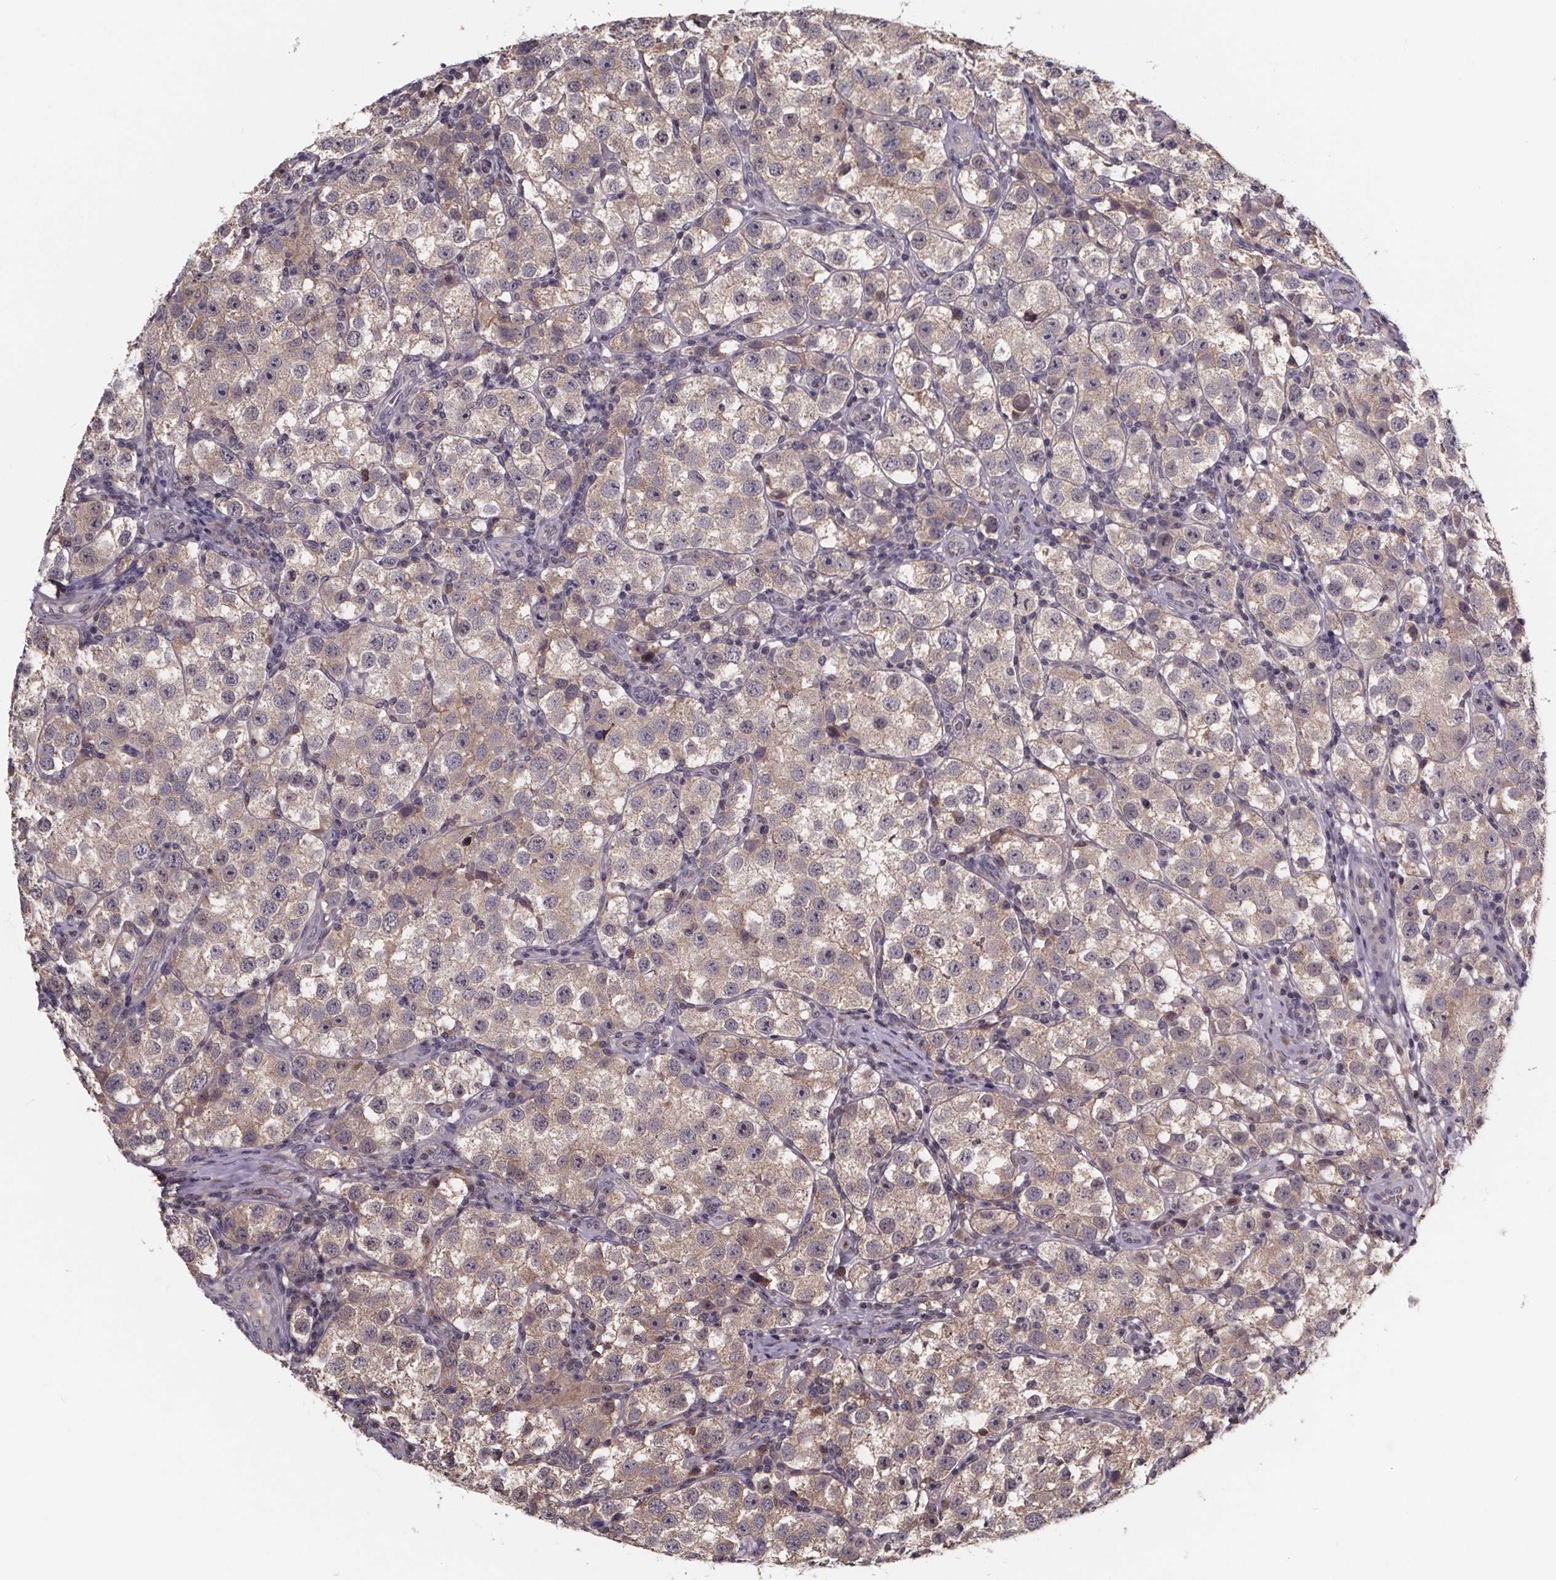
{"staining": {"intensity": "weak", "quantity": "25%-75%", "location": "cytoplasmic/membranous"}, "tissue": "testis cancer", "cell_type": "Tumor cells", "image_type": "cancer", "snomed": [{"axis": "morphology", "description": "Seminoma, NOS"}, {"axis": "topography", "description": "Testis"}], "caption": "This photomicrograph reveals IHC staining of human seminoma (testis), with low weak cytoplasmic/membranous staining in approximately 25%-75% of tumor cells.", "gene": "SMIM1", "patient": {"sex": "male", "age": 37}}